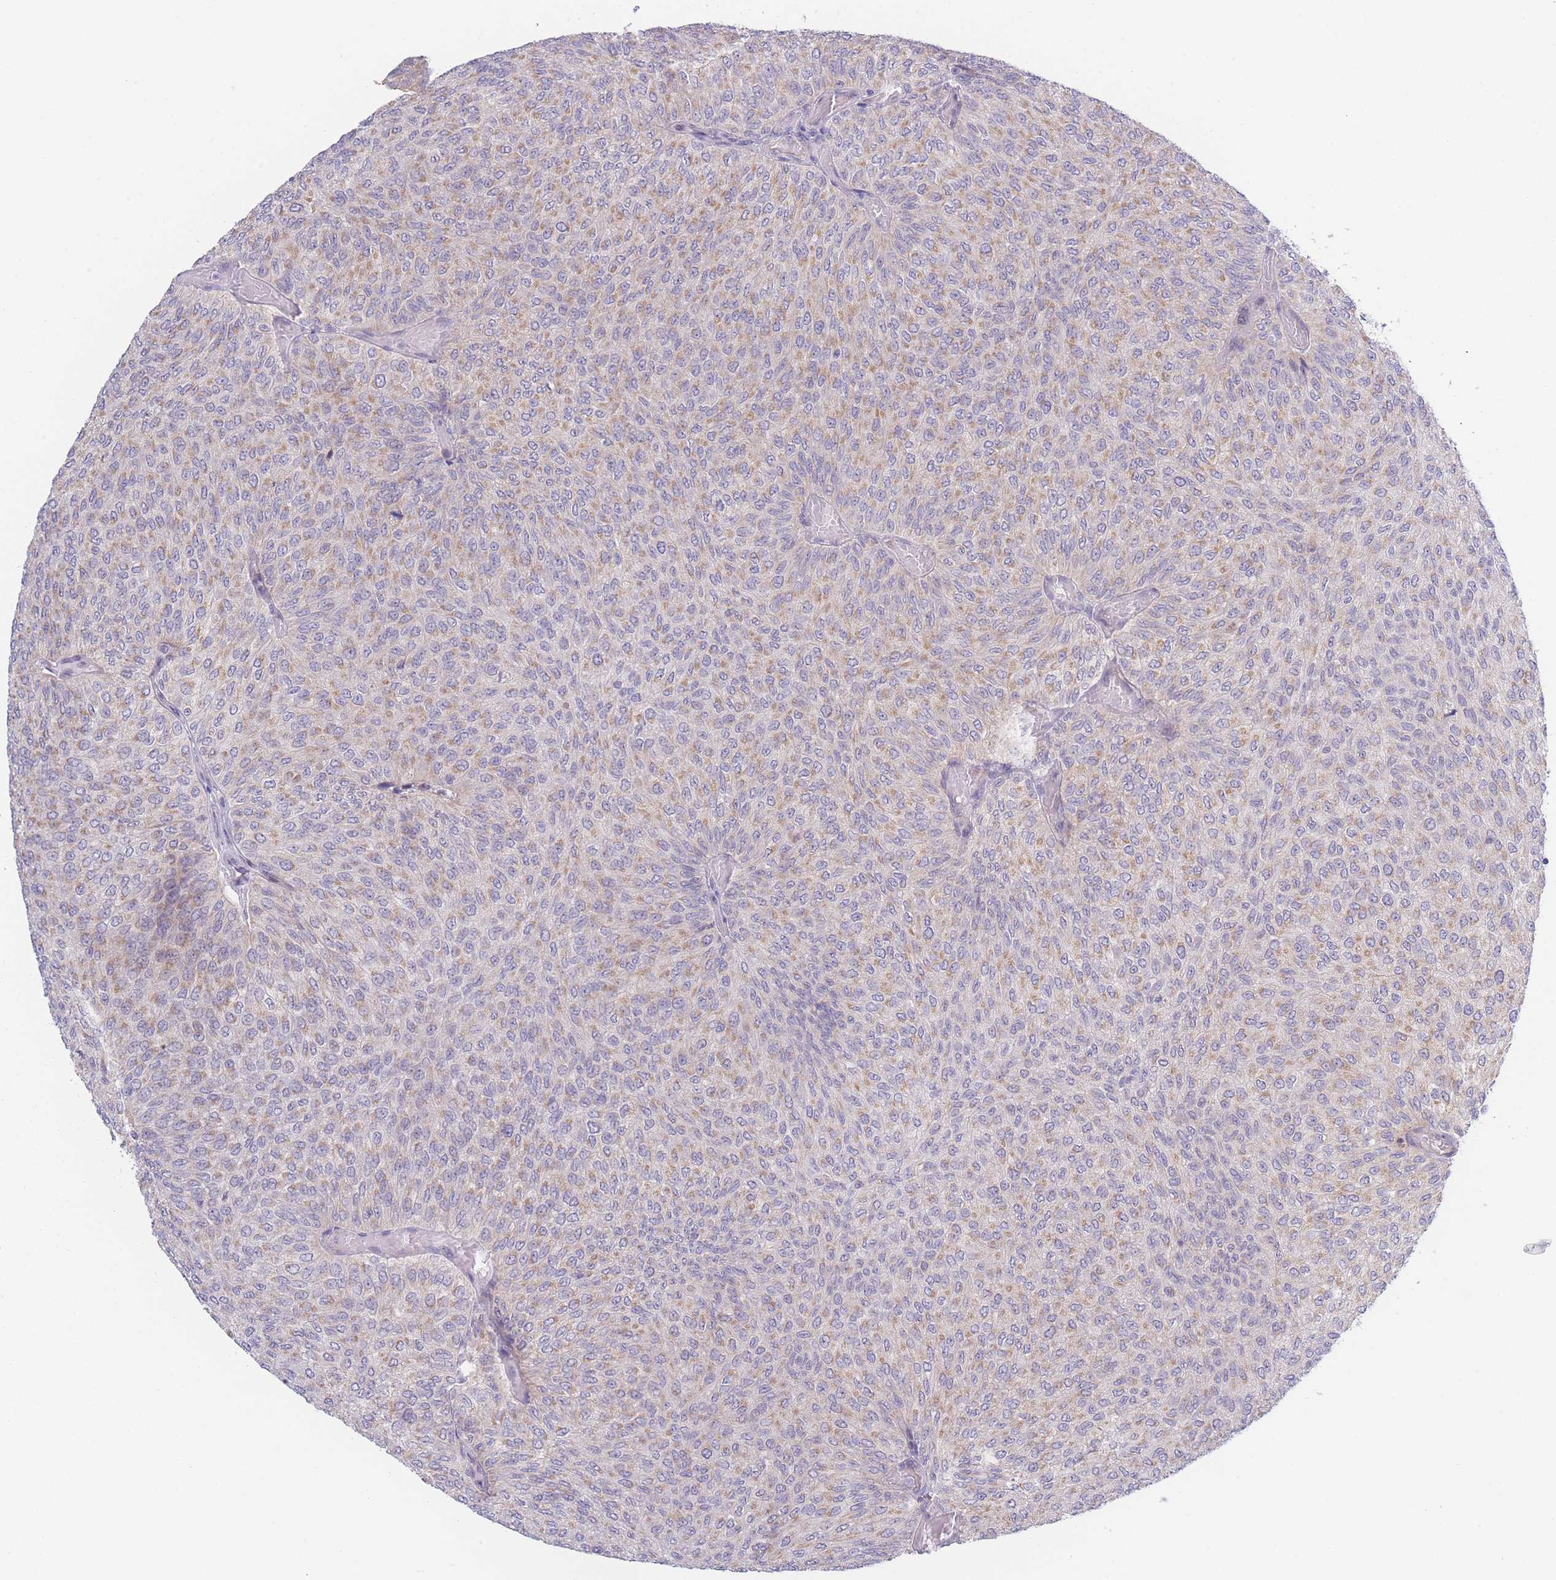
{"staining": {"intensity": "weak", "quantity": "25%-75%", "location": "cytoplasmic/membranous"}, "tissue": "urothelial cancer", "cell_type": "Tumor cells", "image_type": "cancer", "snomed": [{"axis": "morphology", "description": "Urothelial carcinoma, Low grade"}, {"axis": "topography", "description": "Urinary bladder"}], "caption": "Urothelial cancer stained with a brown dye demonstrates weak cytoplasmic/membranous positive expression in about 25%-75% of tumor cells.", "gene": "FAM227B", "patient": {"sex": "male", "age": 78}}